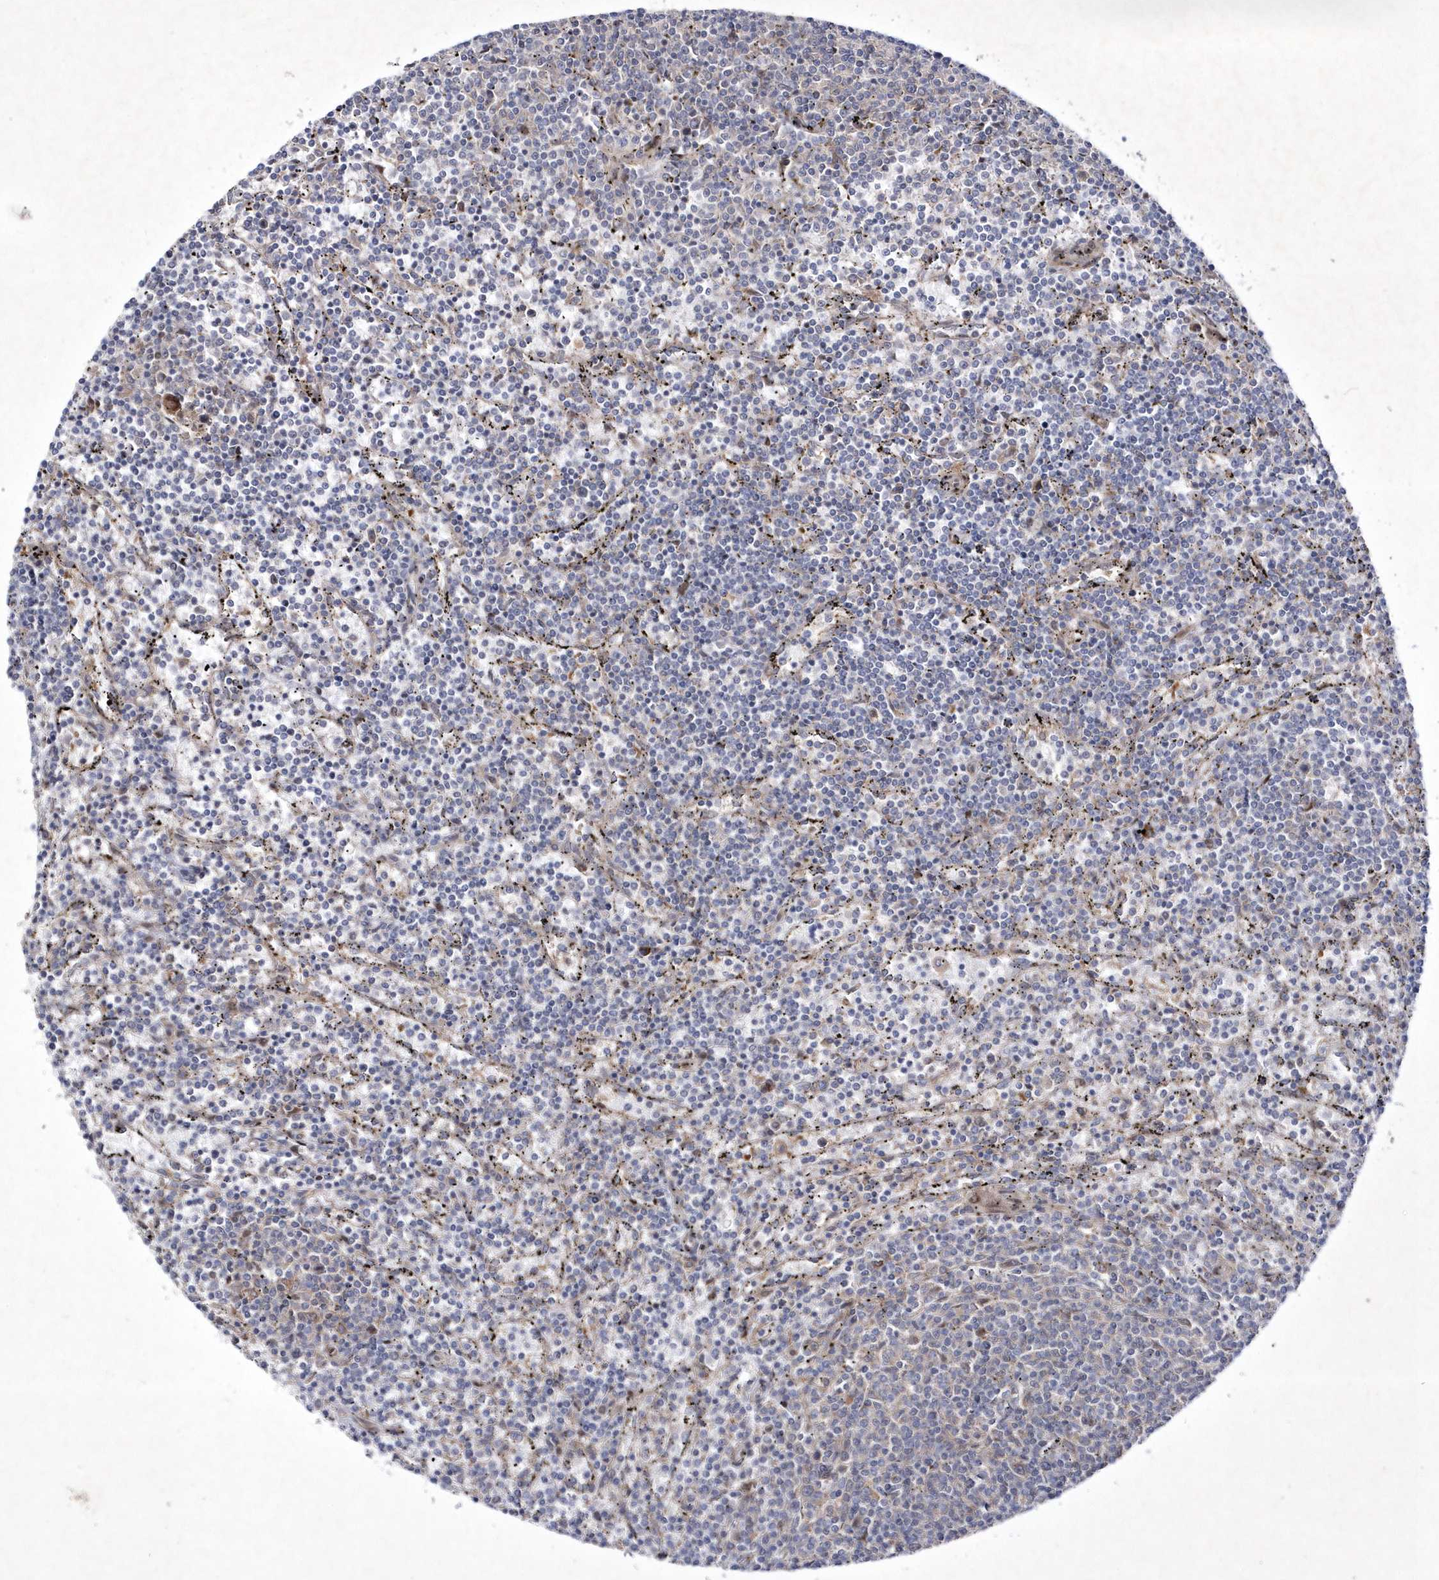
{"staining": {"intensity": "negative", "quantity": "none", "location": "none"}, "tissue": "lymphoma", "cell_type": "Tumor cells", "image_type": "cancer", "snomed": [{"axis": "morphology", "description": "Malignant lymphoma, non-Hodgkin's type, Low grade"}, {"axis": "topography", "description": "Spleen"}], "caption": "A photomicrograph of human lymphoma is negative for staining in tumor cells.", "gene": "DSPP", "patient": {"sex": "female", "age": 50}}